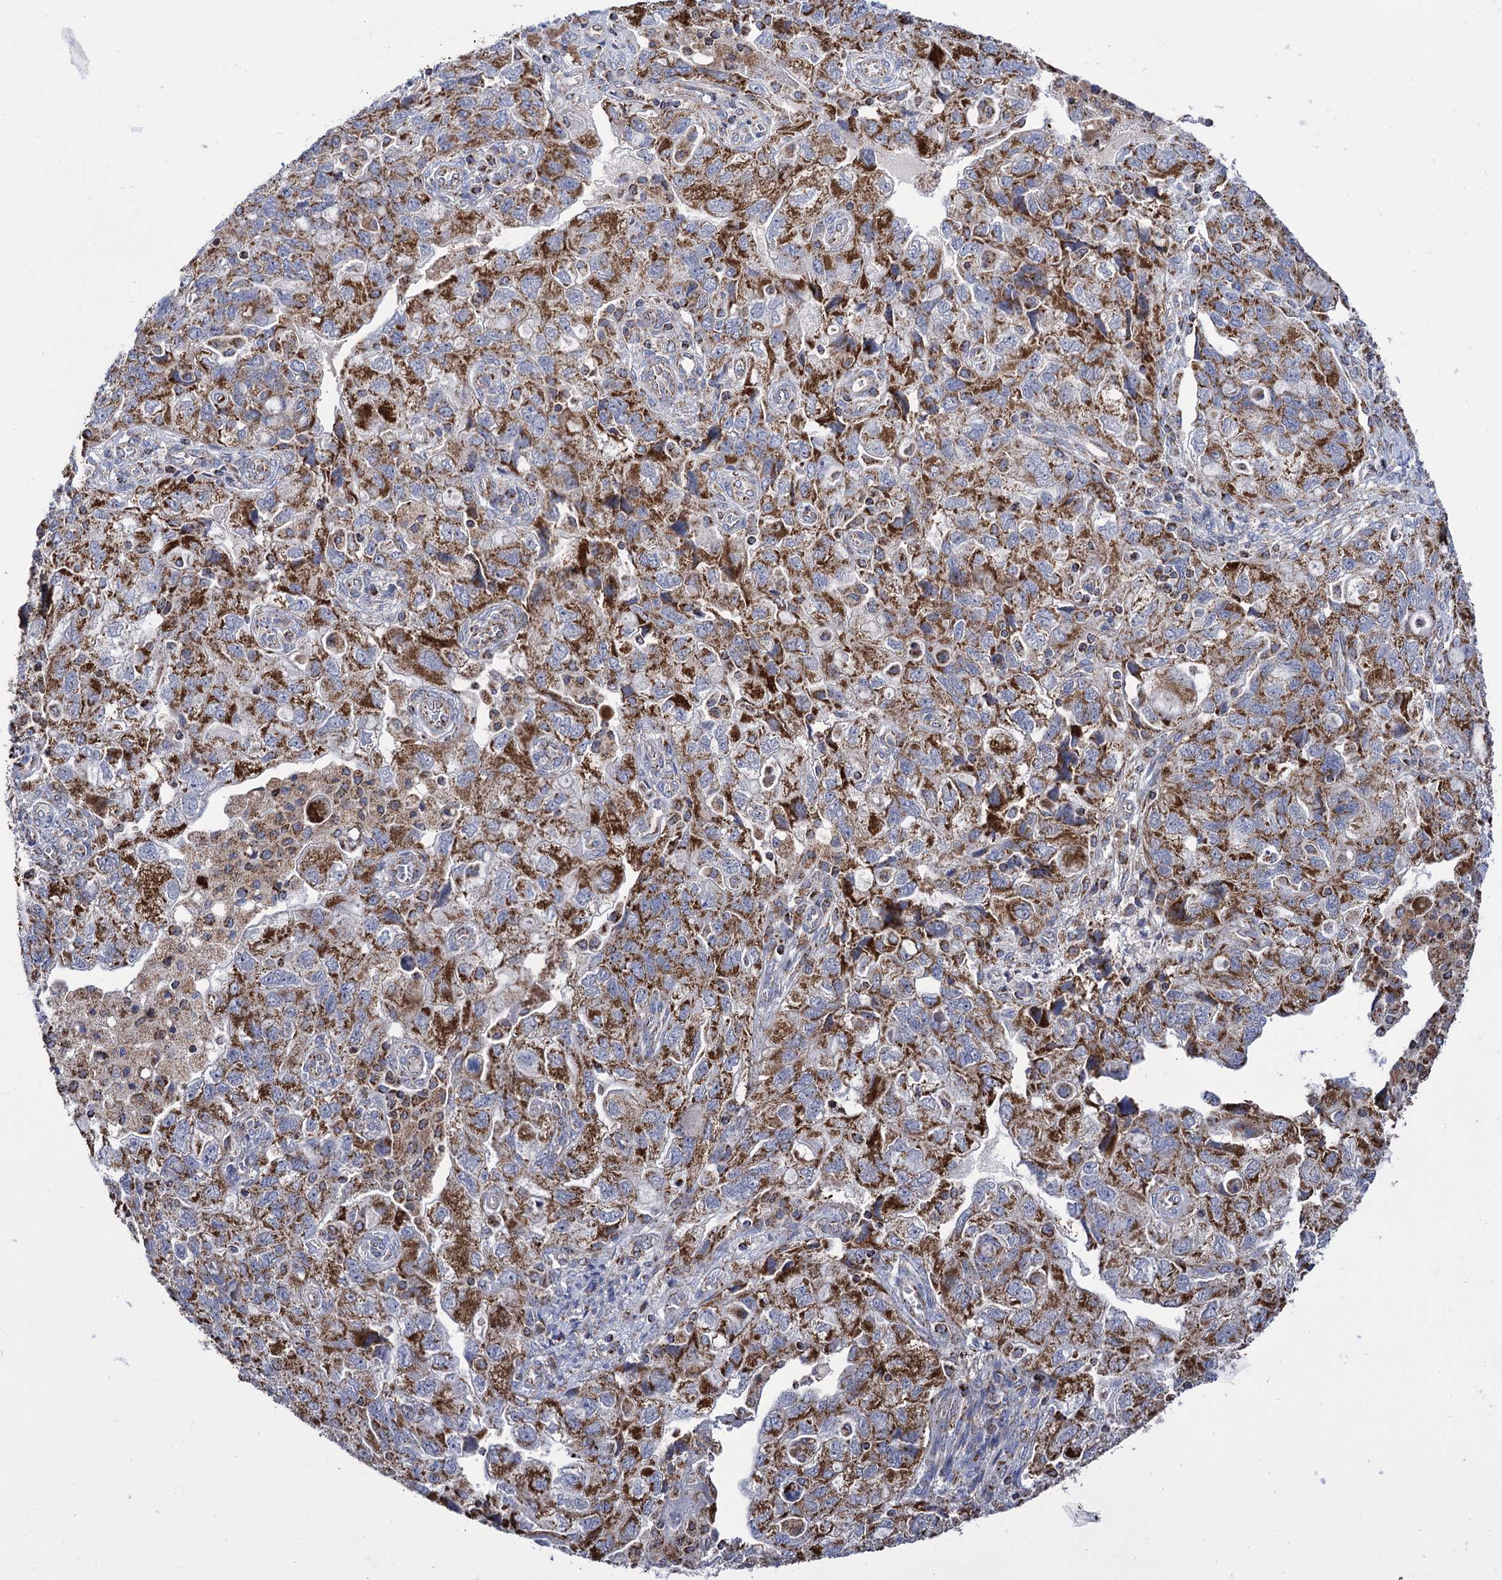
{"staining": {"intensity": "moderate", "quantity": ">75%", "location": "cytoplasmic/membranous"}, "tissue": "ovarian cancer", "cell_type": "Tumor cells", "image_type": "cancer", "snomed": [{"axis": "morphology", "description": "Carcinoma, NOS"}, {"axis": "morphology", "description": "Cystadenocarcinoma, serous, NOS"}, {"axis": "topography", "description": "Ovary"}], "caption": "Protein analysis of ovarian cancer tissue shows moderate cytoplasmic/membranous positivity in approximately >75% of tumor cells.", "gene": "ABHD10", "patient": {"sex": "female", "age": 69}}